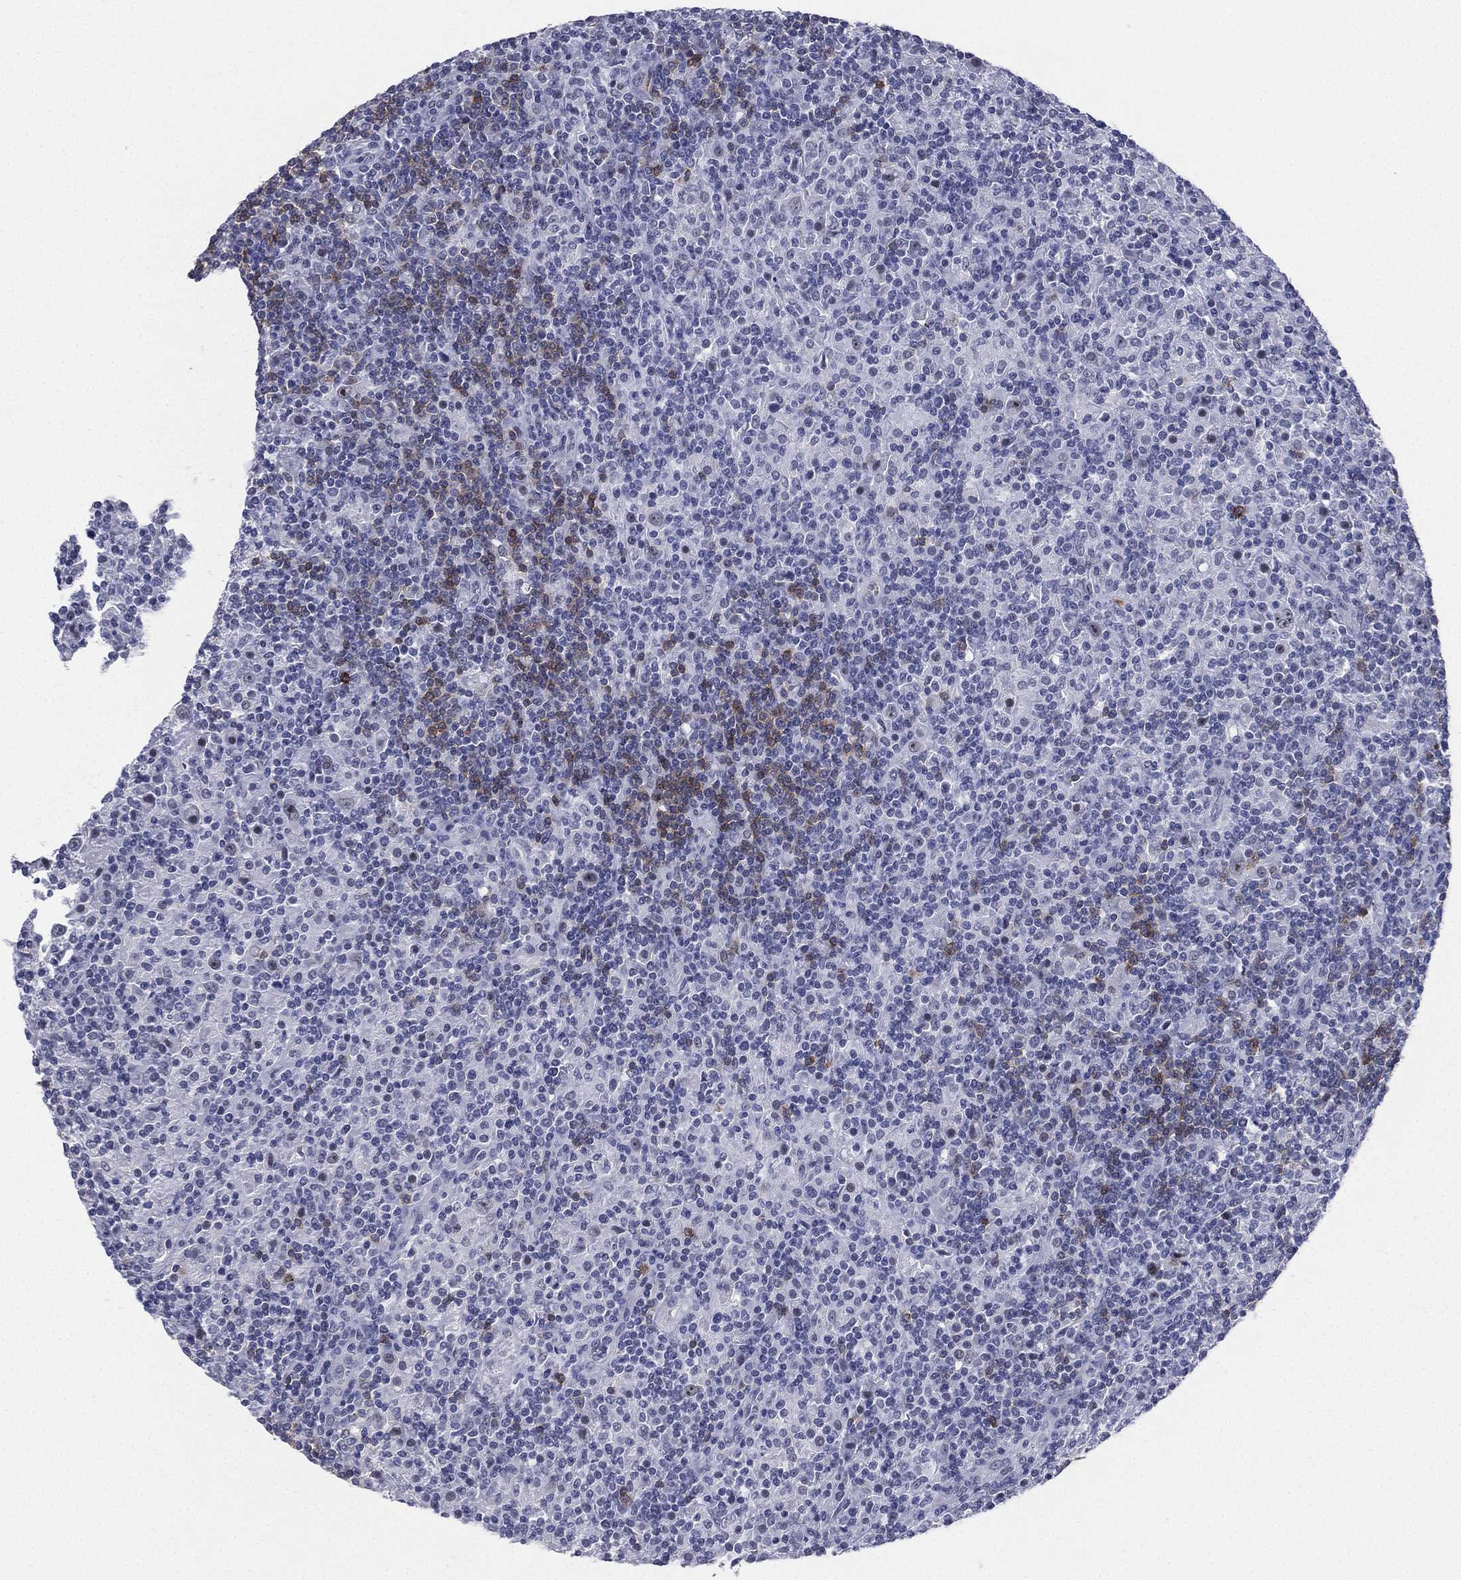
{"staining": {"intensity": "negative", "quantity": "none", "location": "none"}, "tissue": "lymphoma", "cell_type": "Tumor cells", "image_type": "cancer", "snomed": [{"axis": "morphology", "description": "Hodgkin's disease, NOS"}, {"axis": "topography", "description": "Lymph node"}], "caption": "This is an immunohistochemistry photomicrograph of Hodgkin's disease. There is no staining in tumor cells.", "gene": "CD22", "patient": {"sex": "male", "age": 70}}